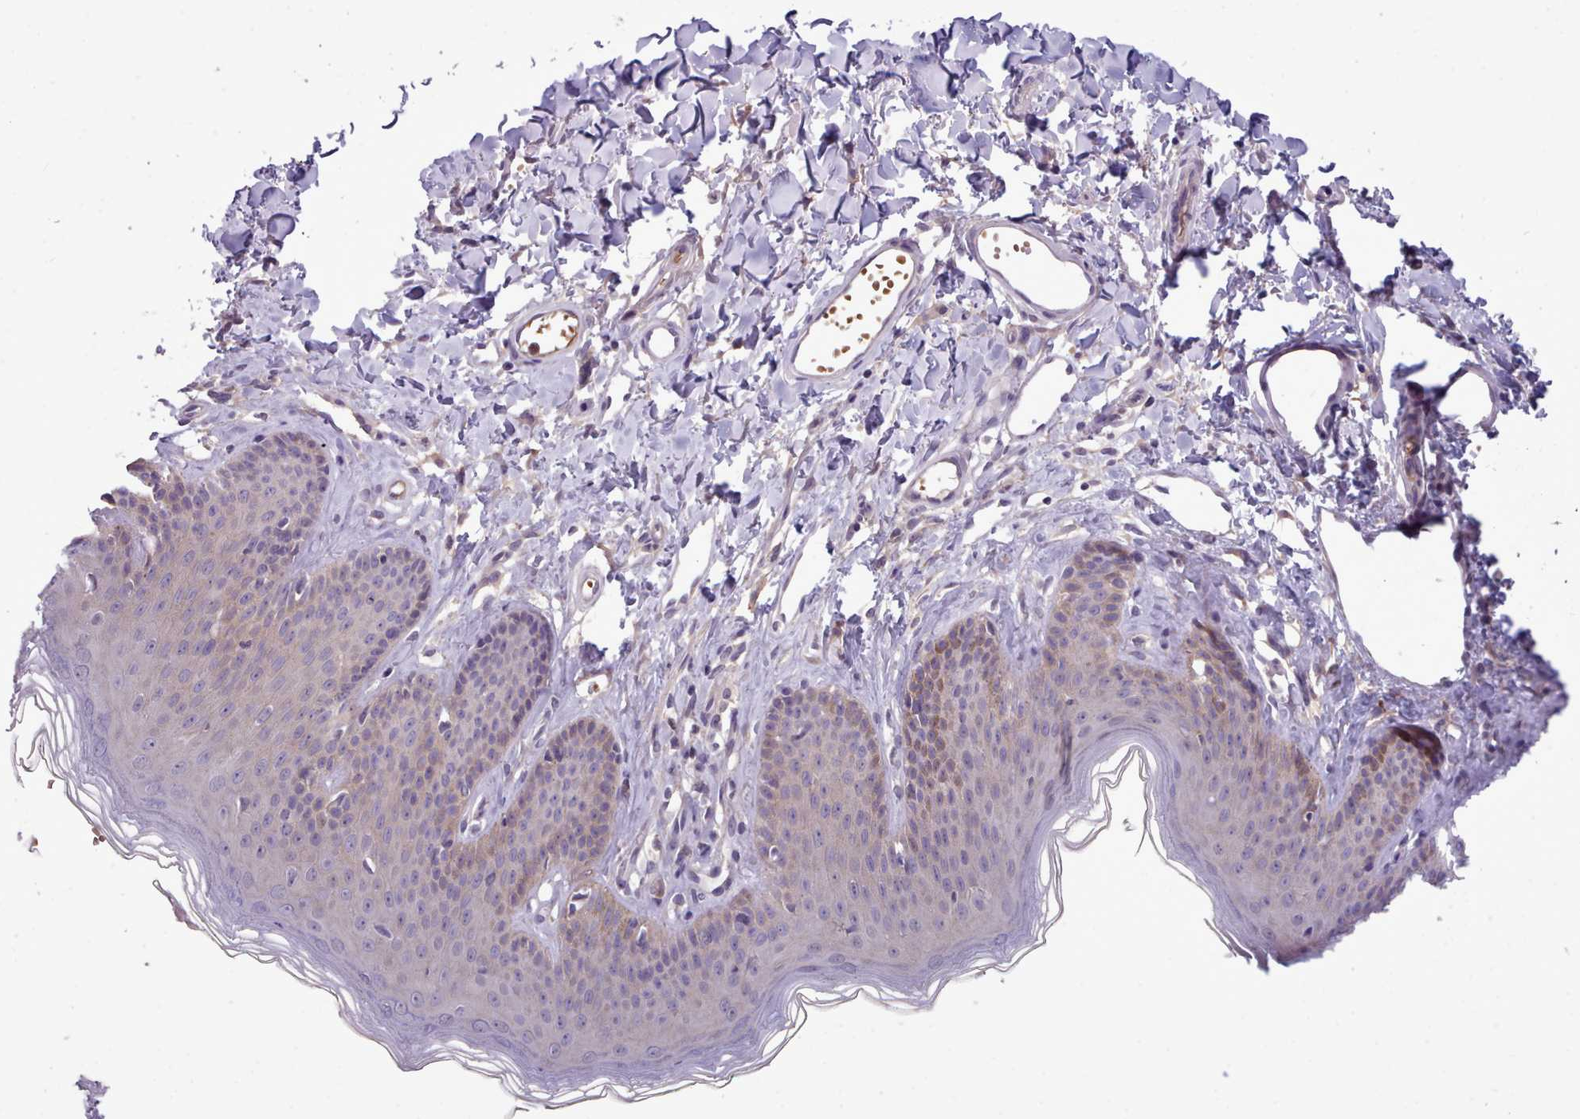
{"staining": {"intensity": "weak", "quantity": "<25%", "location": "cytoplasmic/membranous"}, "tissue": "skin", "cell_type": "Epidermal cells", "image_type": "normal", "snomed": [{"axis": "morphology", "description": "Normal tissue, NOS"}, {"axis": "morphology", "description": "Squamous cell carcinoma, NOS"}, {"axis": "topography", "description": "Vulva"}], "caption": "The photomicrograph displays no staining of epidermal cells in unremarkable skin. Nuclei are stained in blue.", "gene": "KCTD16", "patient": {"sex": "female", "age": 85}}